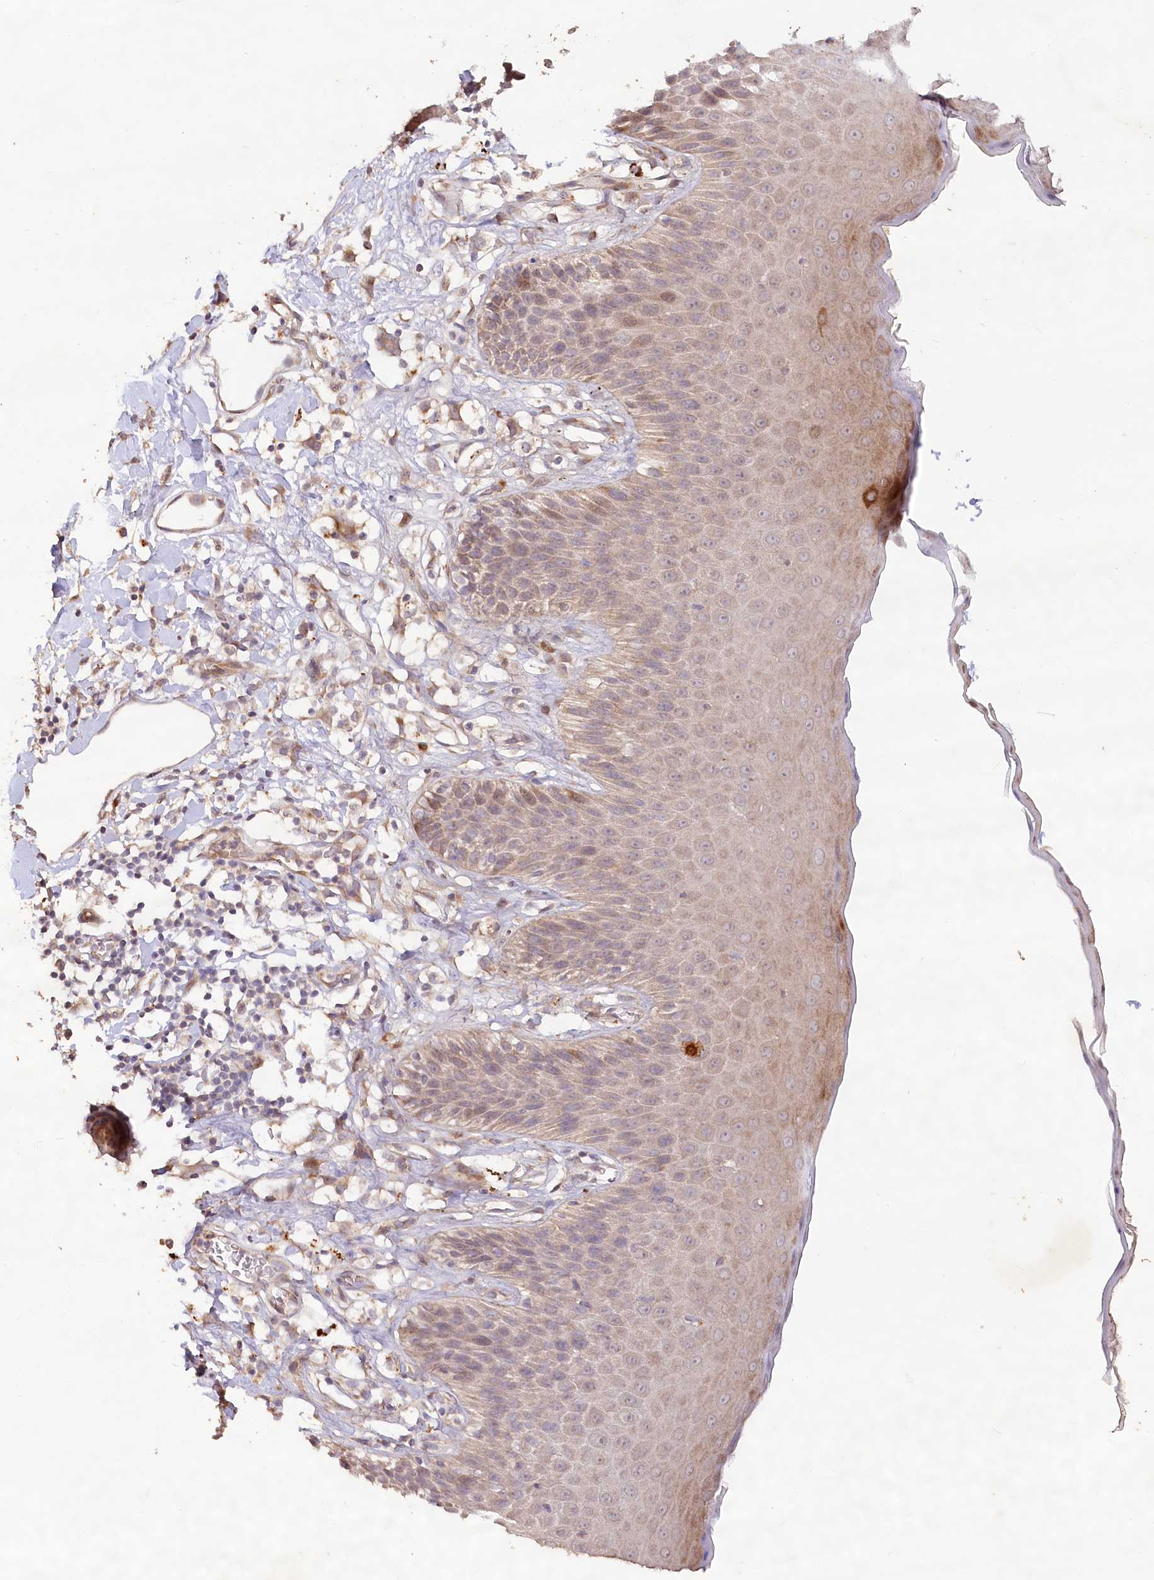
{"staining": {"intensity": "moderate", "quantity": "25%-75%", "location": "cytoplasmic/membranous"}, "tissue": "skin", "cell_type": "Epidermal cells", "image_type": "normal", "snomed": [{"axis": "morphology", "description": "Normal tissue, NOS"}, {"axis": "topography", "description": "Vulva"}], "caption": "Brown immunohistochemical staining in normal skin shows moderate cytoplasmic/membranous positivity in about 25%-75% of epidermal cells. Using DAB (3,3'-diaminobenzidine) (brown) and hematoxylin (blue) stains, captured at high magnification using brightfield microscopy.", "gene": "IRAK1BP1", "patient": {"sex": "female", "age": 68}}